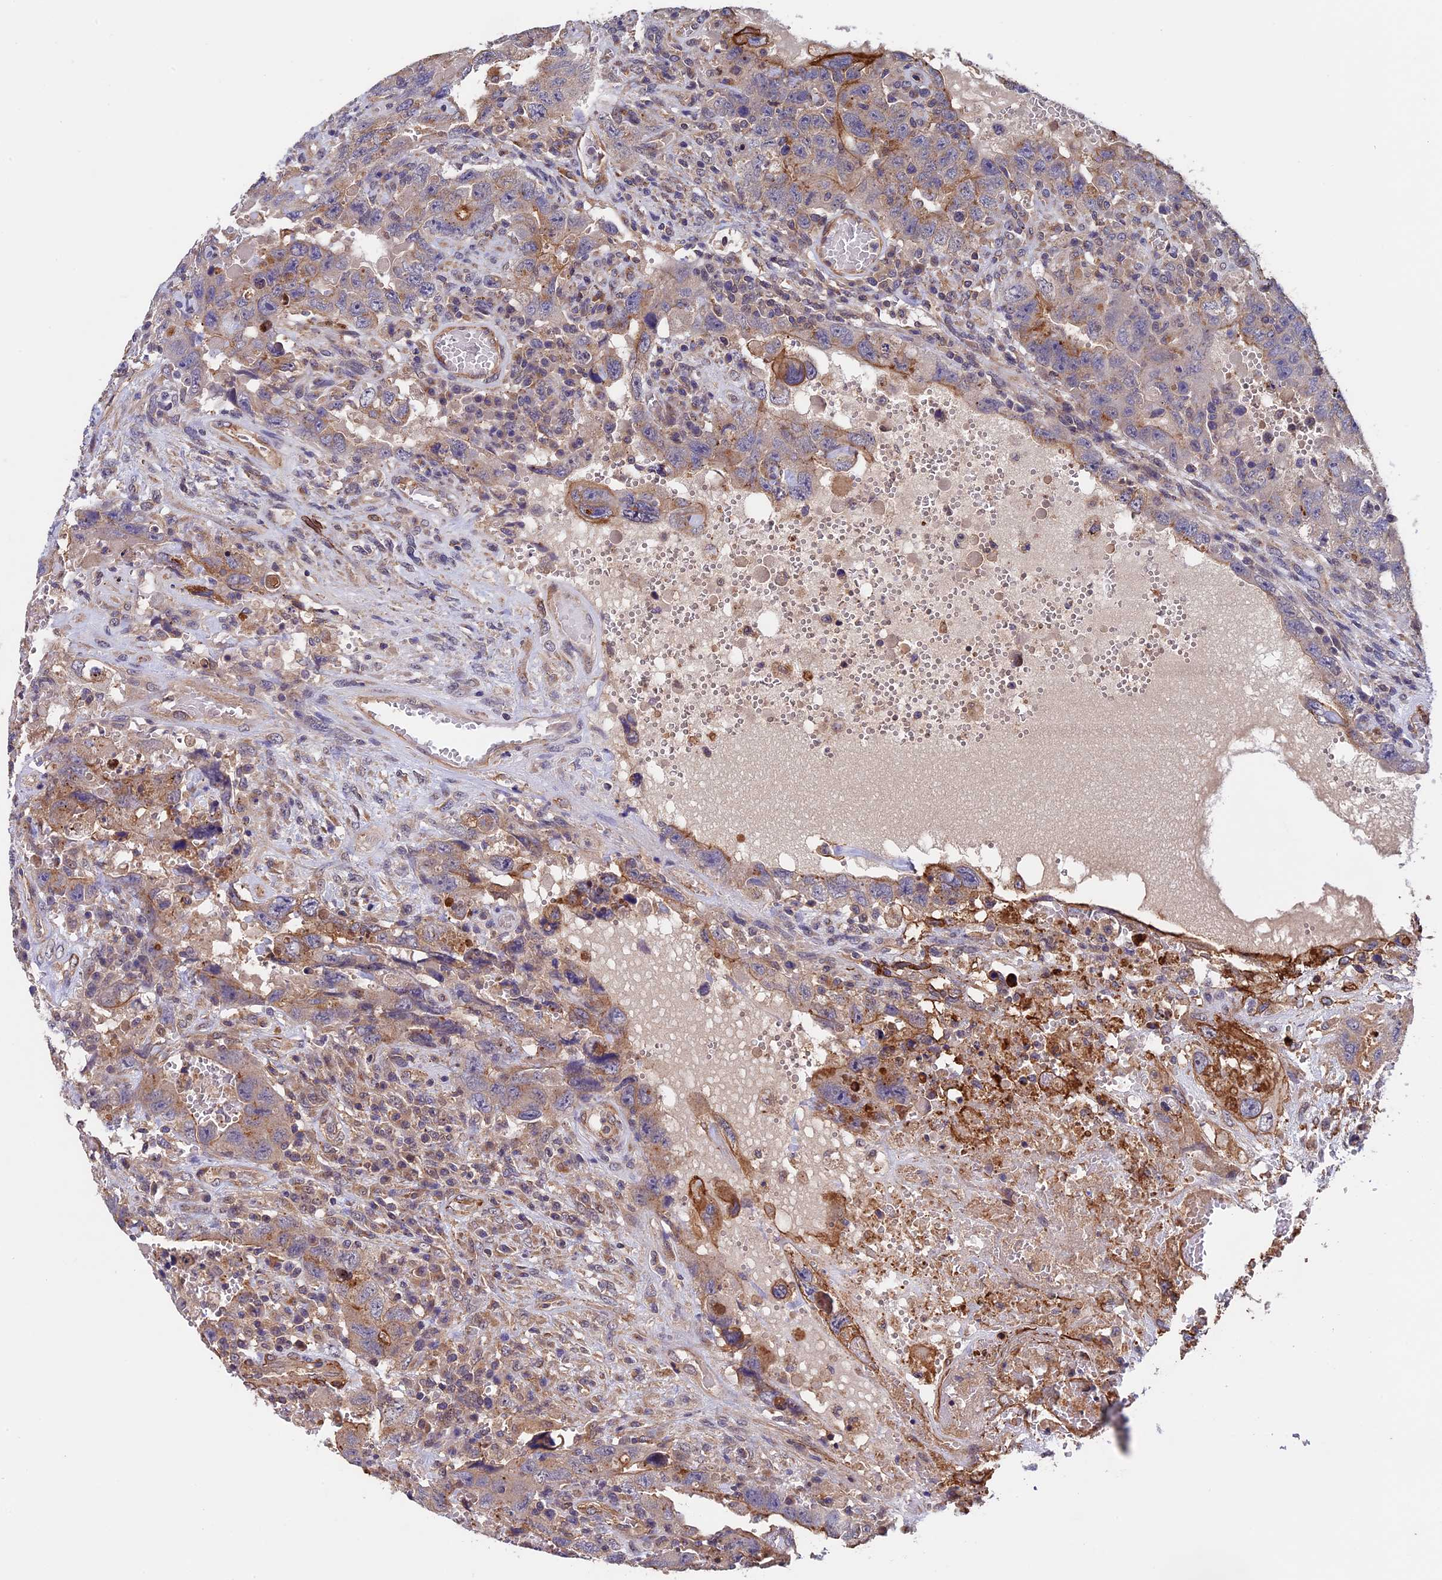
{"staining": {"intensity": "moderate", "quantity": "25%-75%", "location": "cytoplasmic/membranous"}, "tissue": "testis cancer", "cell_type": "Tumor cells", "image_type": "cancer", "snomed": [{"axis": "morphology", "description": "Carcinoma, Embryonal, NOS"}, {"axis": "topography", "description": "Testis"}], "caption": "A high-resolution photomicrograph shows immunohistochemistry (IHC) staining of testis cancer, which exhibits moderate cytoplasmic/membranous positivity in about 25%-75% of tumor cells.", "gene": "SLC9A5", "patient": {"sex": "male", "age": 26}}